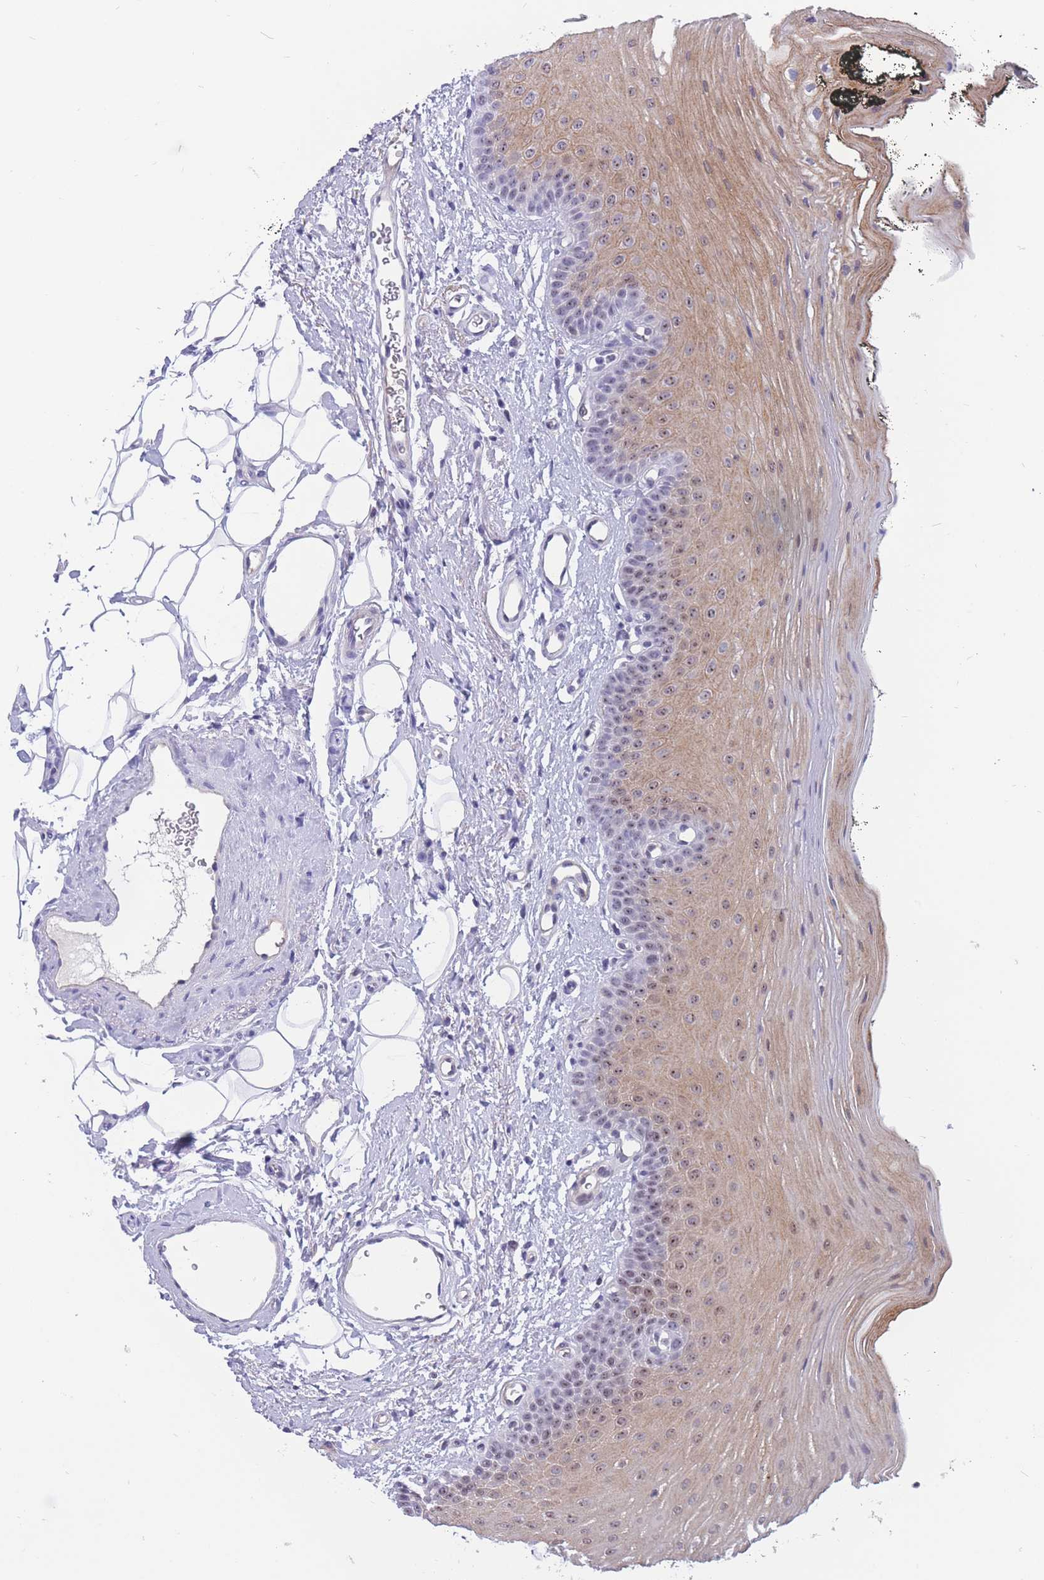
{"staining": {"intensity": "moderate", "quantity": "<25%", "location": "cytoplasmic/membranous,nuclear"}, "tissue": "oral mucosa", "cell_type": "Squamous epithelial cells", "image_type": "normal", "snomed": [{"axis": "morphology", "description": "No evidence of malignacy"}, {"axis": "topography", "description": "Oral tissue"}, {"axis": "topography", "description": "Head-Neck"}], "caption": "Immunohistochemistry image of unremarkable oral mucosa: human oral mucosa stained using immunohistochemistry (IHC) exhibits low levels of moderate protein expression localized specifically in the cytoplasmic/membranous,nuclear of squamous epithelial cells, appearing as a cytoplasmic/membranous,nuclear brown color.", "gene": "BOP1", "patient": {"sex": "male", "age": 68}}